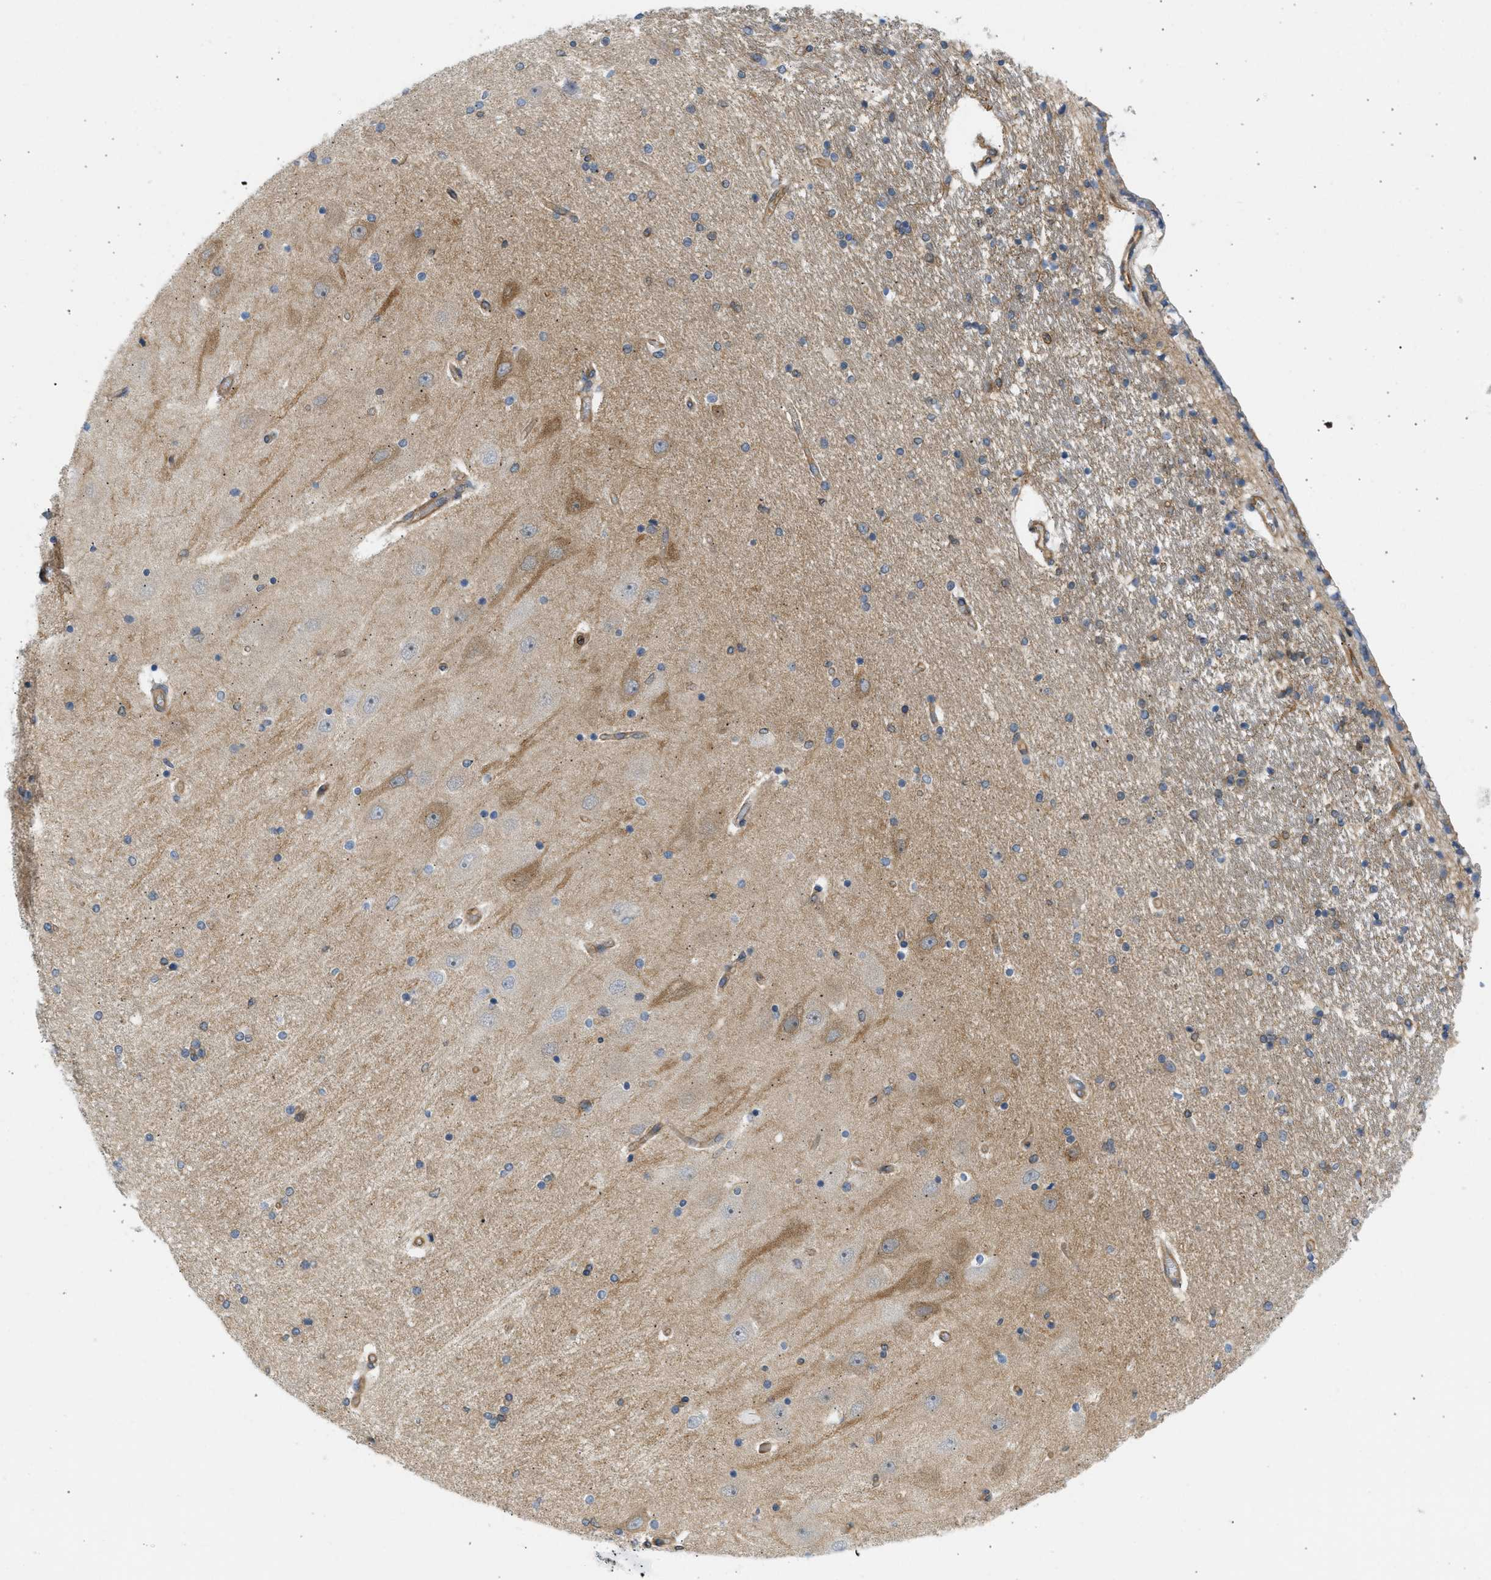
{"staining": {"intensity": "moderate", "quantity": "<25%", "location": "cytoplasmic/membranous"}, "tissue": "hippocampus", "cell_type": "Glial cells", "image_type": "normal", "snomed": [{"axis": "morphology", "description": "Normal tissue, NOS"}, {"axis": "topography", "description": "Hippocampus"}], "caption": "Protein analysis of unremarkable hippocampus shows moderate cytoplasmic/membranous expression in approximately <25% of glial cells.", "gene": "STRN", "patient": {"sex": "female", "age": 54}}